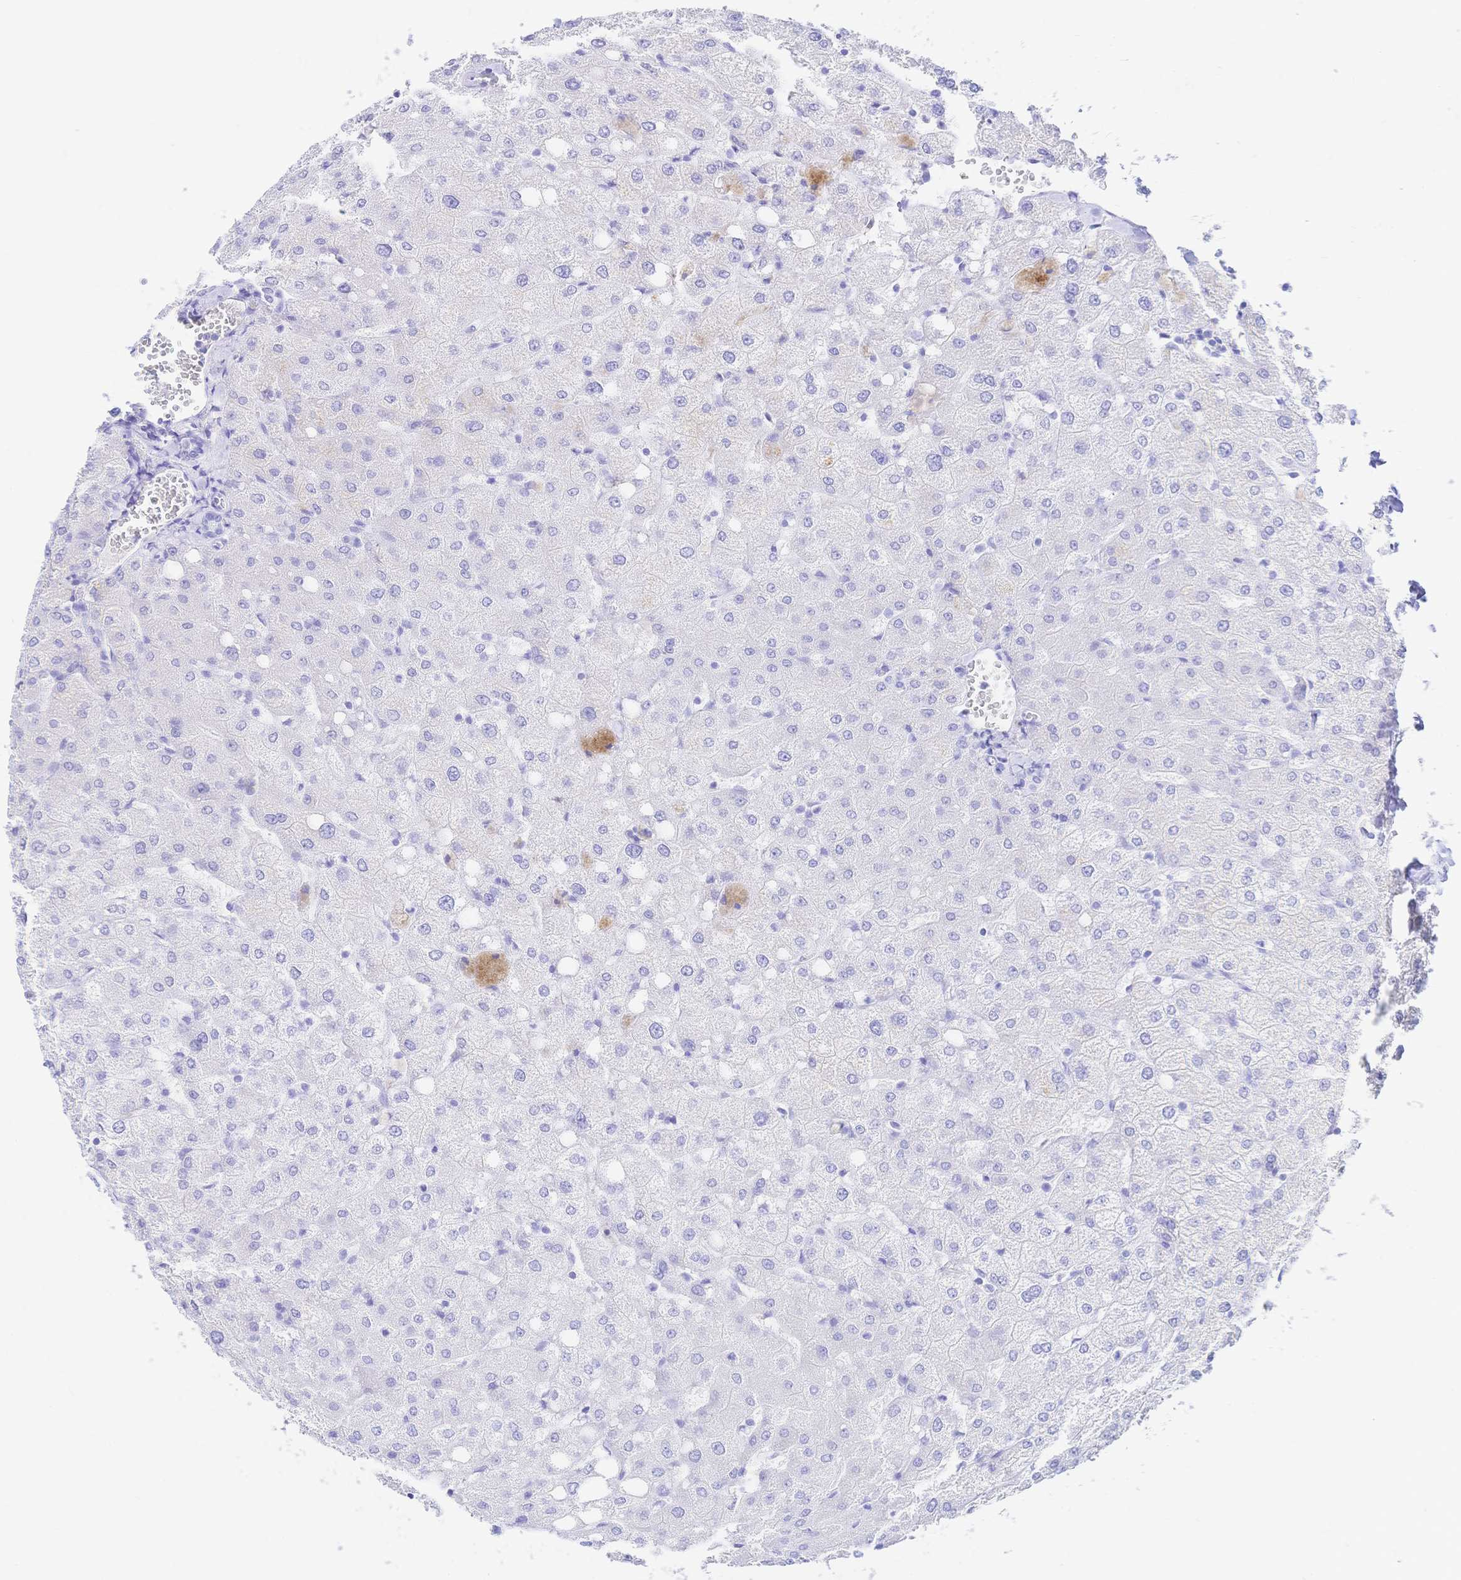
{"staining": {"intensity": "negative", "quantity": "none", "location": "none"}, "tissue": "liver", "cell_type": "Cholangiocytes", "image_type": "normal", "snomed": [{"axis": "morphology", "description": "Normal tissue, NOS"}, {"axis": "topography", "description": "Liver"}], "caption": "High power microscopy micrograph of an immunohistochemistry (IHC) photomicrograph of unremarkable liver, revealing no significant expression in cholangiocytes.", "gene": "UMOD", "patient": {"sex": "female", "age": 54}}